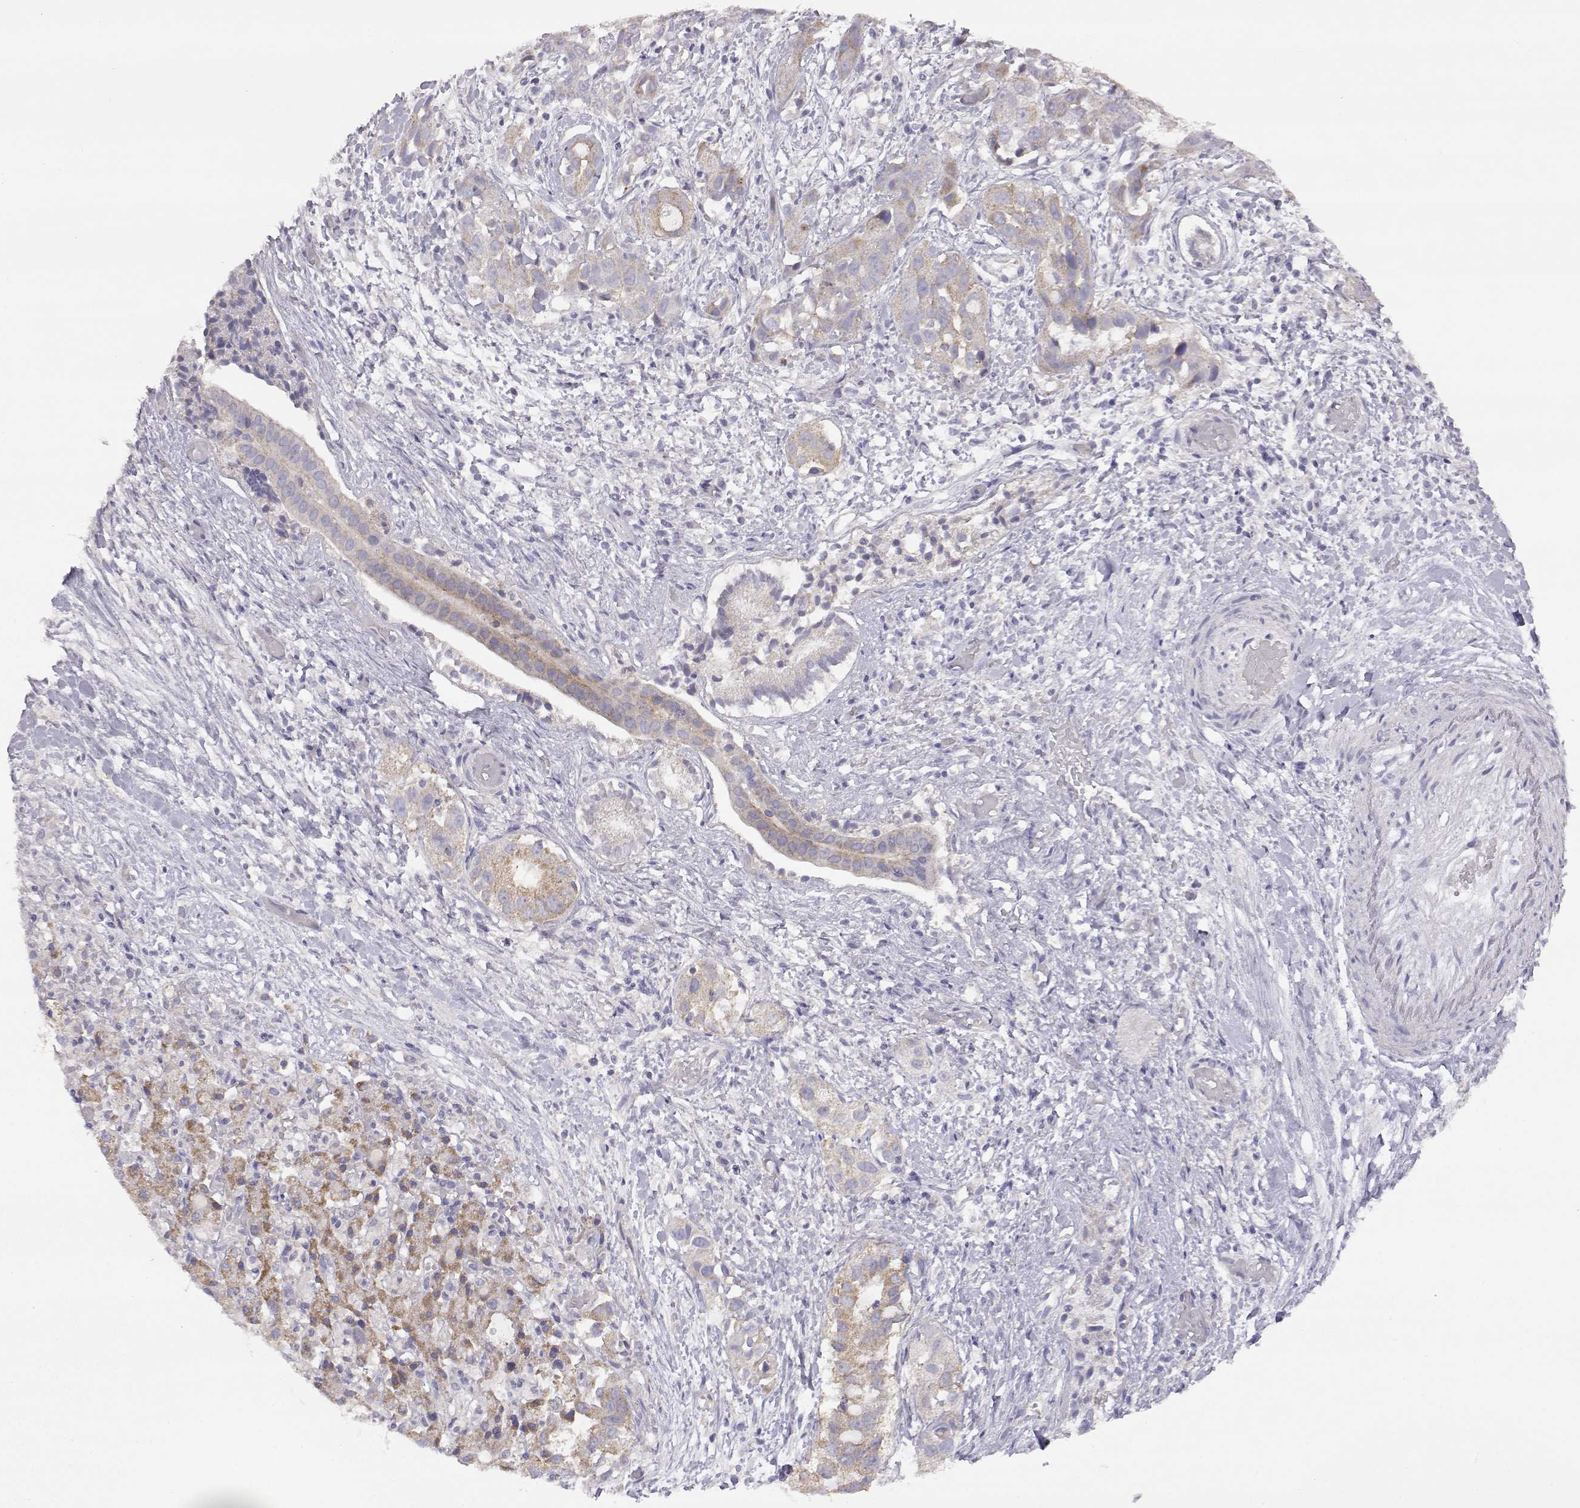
{"staining": {"intensity": "moderate", "quantity": "<25%", "location": "cytoplasmic/membranous"}, "tissue": "liver cancer", "cell_type": "Tumor cells", "image_type": "cancer", "snomed": [{"axis": "morphology", "description": "Cholangiocarcinoma"}, {"axis": "topography", "description": "Liver"}], "caption": "A photomicrograph of cholangiocarcinoma (liver) stained for a protein shows moderate cytoplasmic/membranous brown staining in tumor cells. (DAB IHC, brown staining for protein, blue staining for nuclei).", "gene": "DDC", "patient": {"sex": "female", "age": 52}}